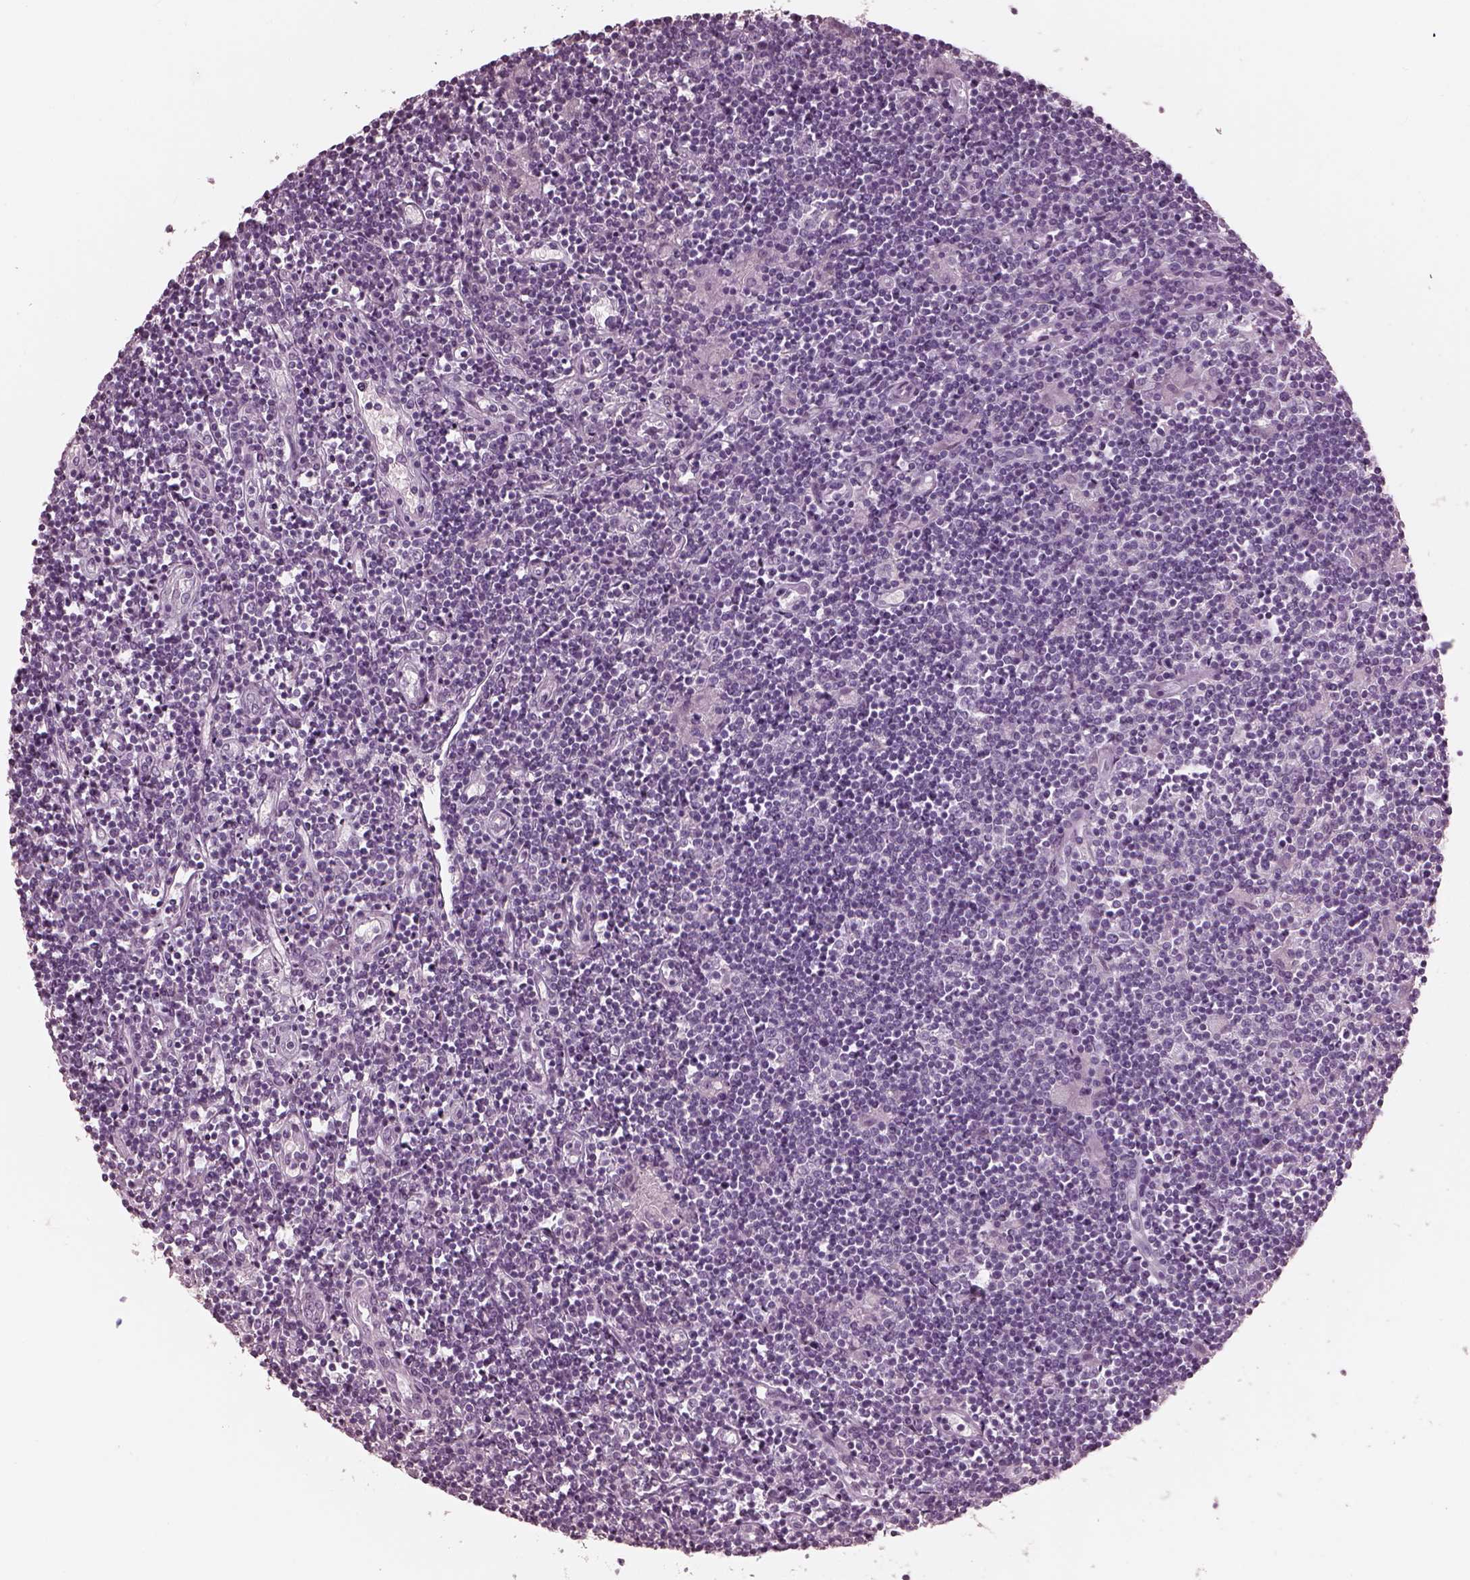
{"staining": {"intensity": "negative", "quantity": "none", "location": "none"}, "tissue": "lymphoma", "cell_type": "Tumor cells", "image_type": "cancer", "snomed": [{"axis": "morphology", "description": "Hodgkin's disease, NOS"}, {"axis": "topography", "description": "Lymph node"}], "caption": "Immunohistochemistry (IHC) histopathology image of human Hodgkin's disease stained for a protein (brown), which reveals no staining in tumor cells.", "gene": "FABP9", "patient": {"sex": "male", "age": 40}}